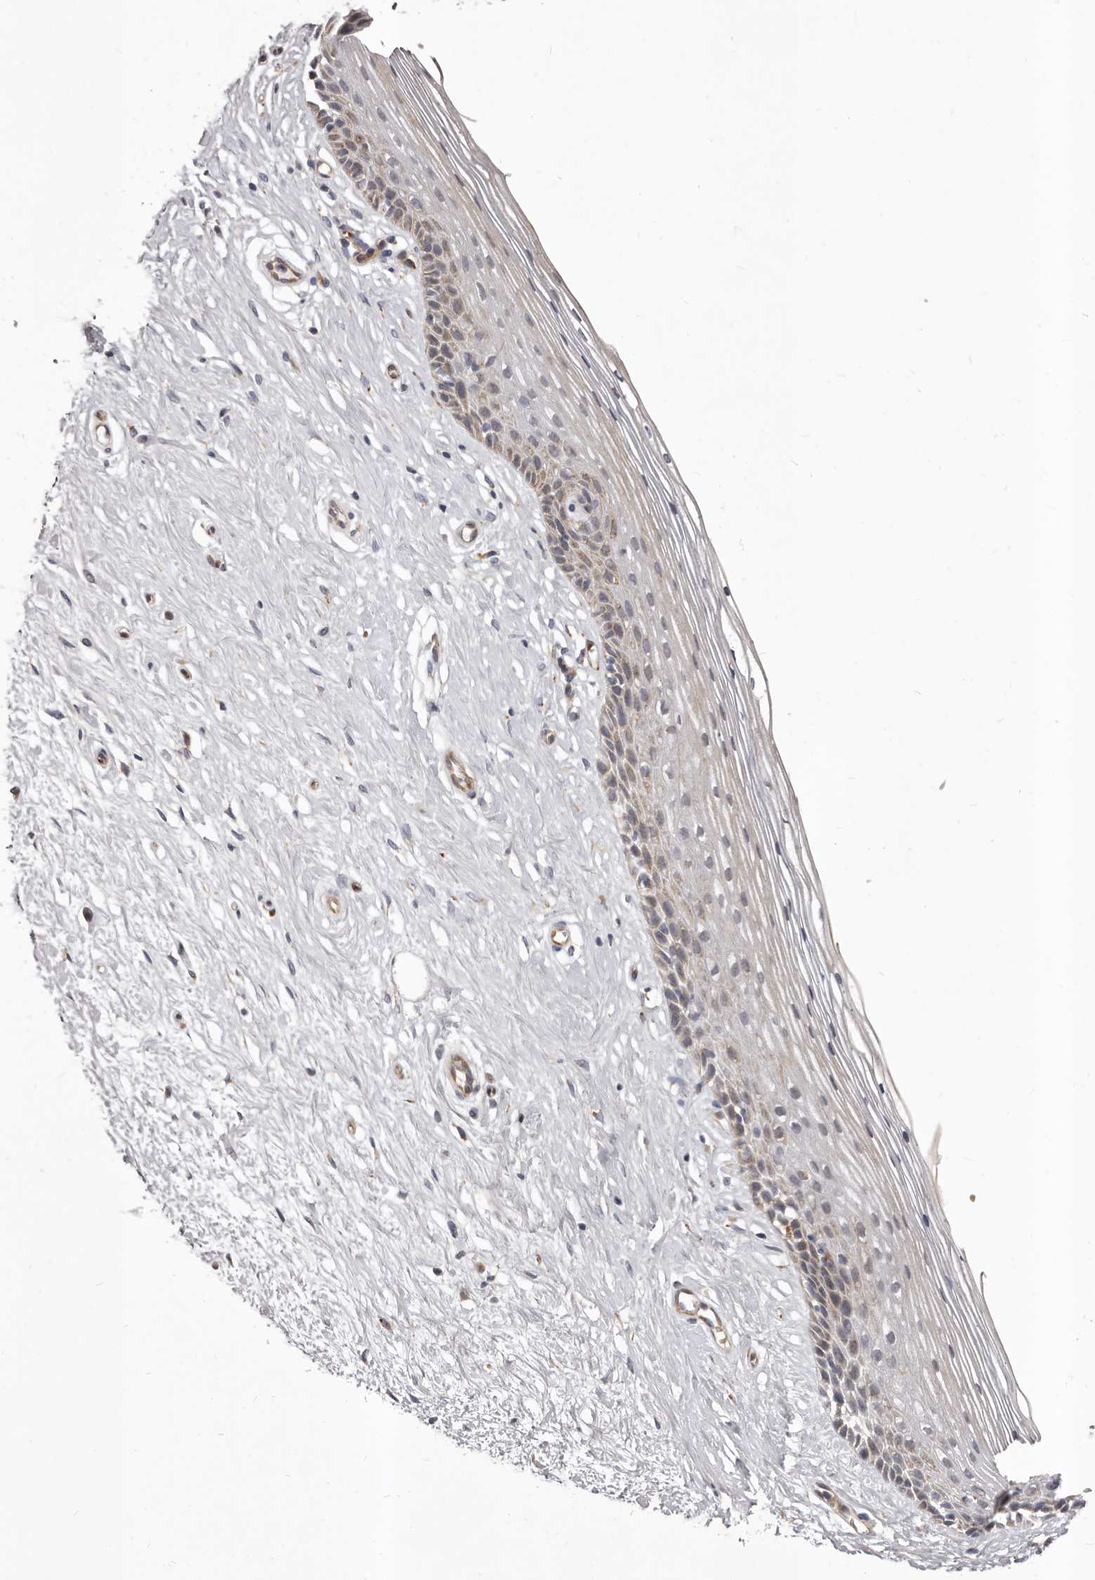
{"staining": {"intensity": "weak", "quantity": "25%-75%", "location": "cytoplasmic/membranous"}, "tissue": "vagina", "cell_type": "Squamous epithelial cells", "image_type": "normal", "snomed": [{"axis": "morphology", "description": "Normal tissue, NOS"}, {"axis": "topography", "description": "Vagina"}], "caption": "IHC micrograph of benign vagina: vagina stained using IHC shows low levels of weak protein expression localized specifically in the cytoplasmic/membranous of squamous epithelial cells, appearing as a cytoplasmic/membranous brown color.", "gene": "ALPK1", "patient": {"sex": "female", "age": 46}}